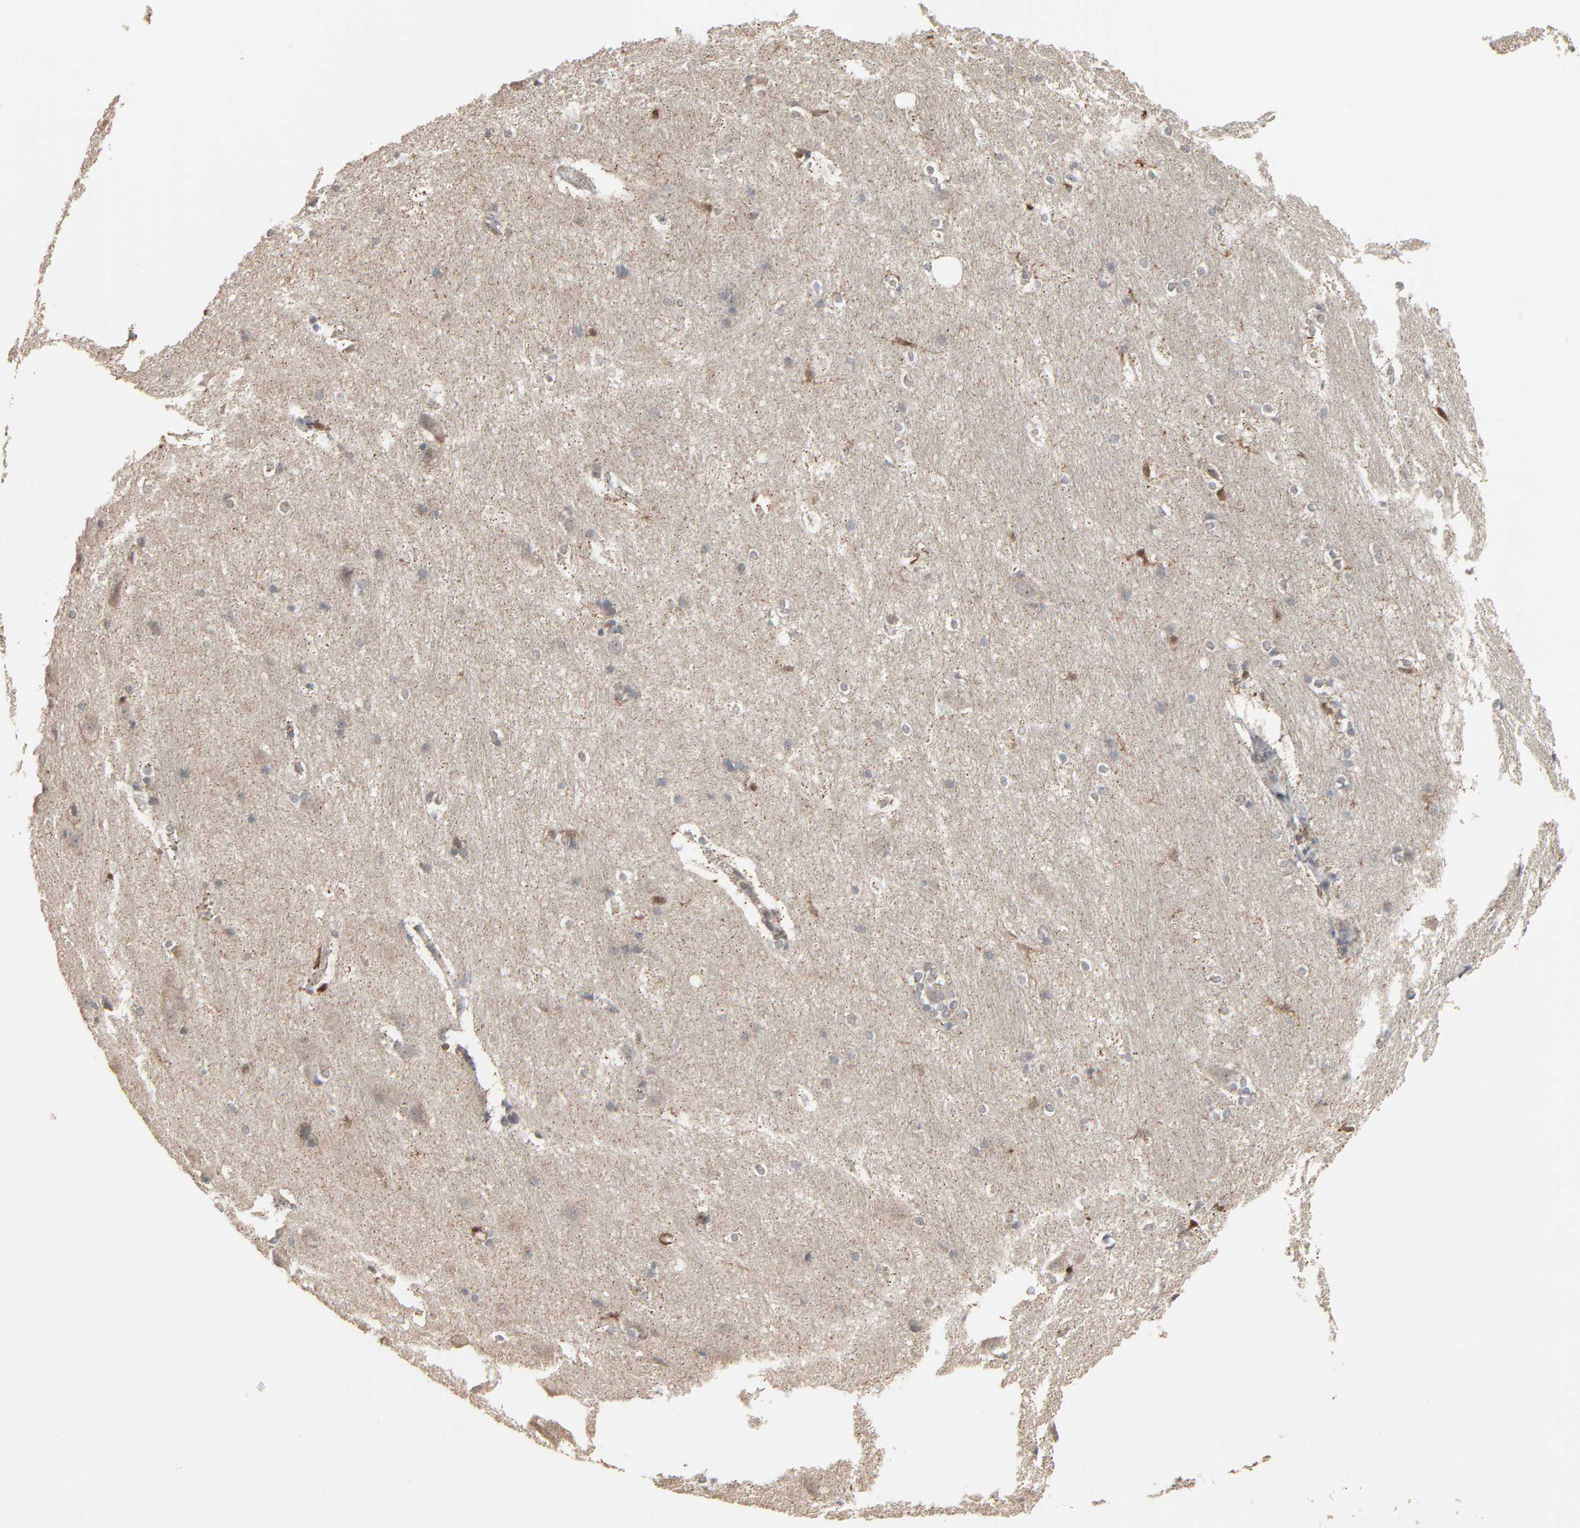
{"staining": {"intensity": "negative", "quantity": "none", "location": "none"}, "tissue": "hippocampus", "cell_type": "Glial cells", "image_type": "normal", "snomed": [{"axis": "morphology", "description": "Normal tissue, NOS"}, {"axis": "topography", "description": "Hippocampus"}], "caption": "Hippocampus was stained to show a protein in brown. There is no significant expression in glial cells. The staining is performed using DAB brown chromogen with nuclei counter-stained in using hematoxylin.", "gene": "DOCK8", "patient": {"sex": "female", "age": 19}}